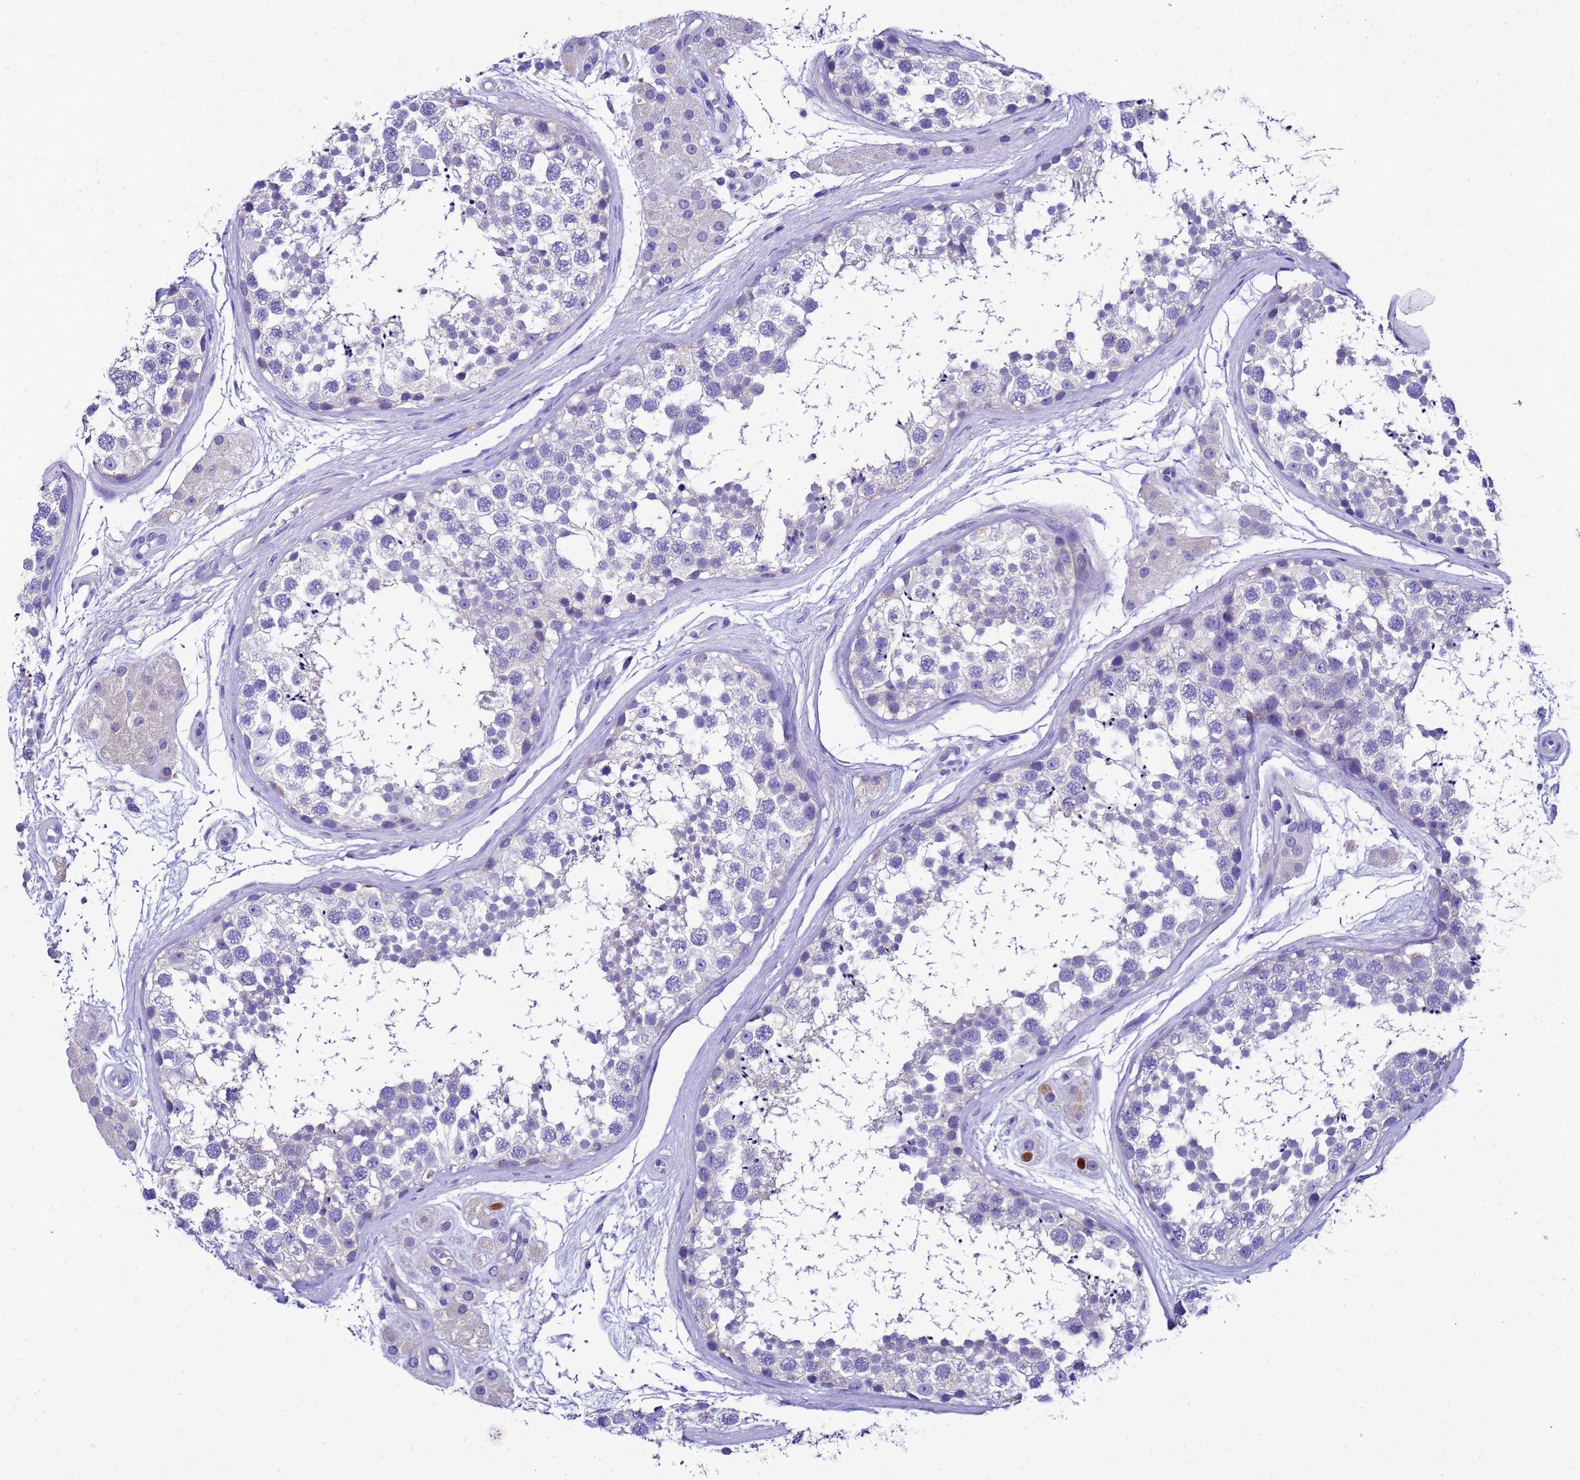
{"staining": {"intensity": "negative", "quantity": "none", "location": "none"}, "tissue": "testis", "cell_type": "Cells in seminiferous ducts", "image_type": "normal", "snomed": [{"axis": "morphology", "description": "Normal tissue, NOS"}, {"axis": "topography", "description": "Testis"}], "caption": "This photomicrograph is of unremarkable testis stained with immunohistochemistry (IHC) to label a protein in brown with the nuclei are counter-stained blue. There is no positivity in cells in seminiferous ducts.", "gene": "UGT2A1", "patient": {"sex": "male", "age": 56}}